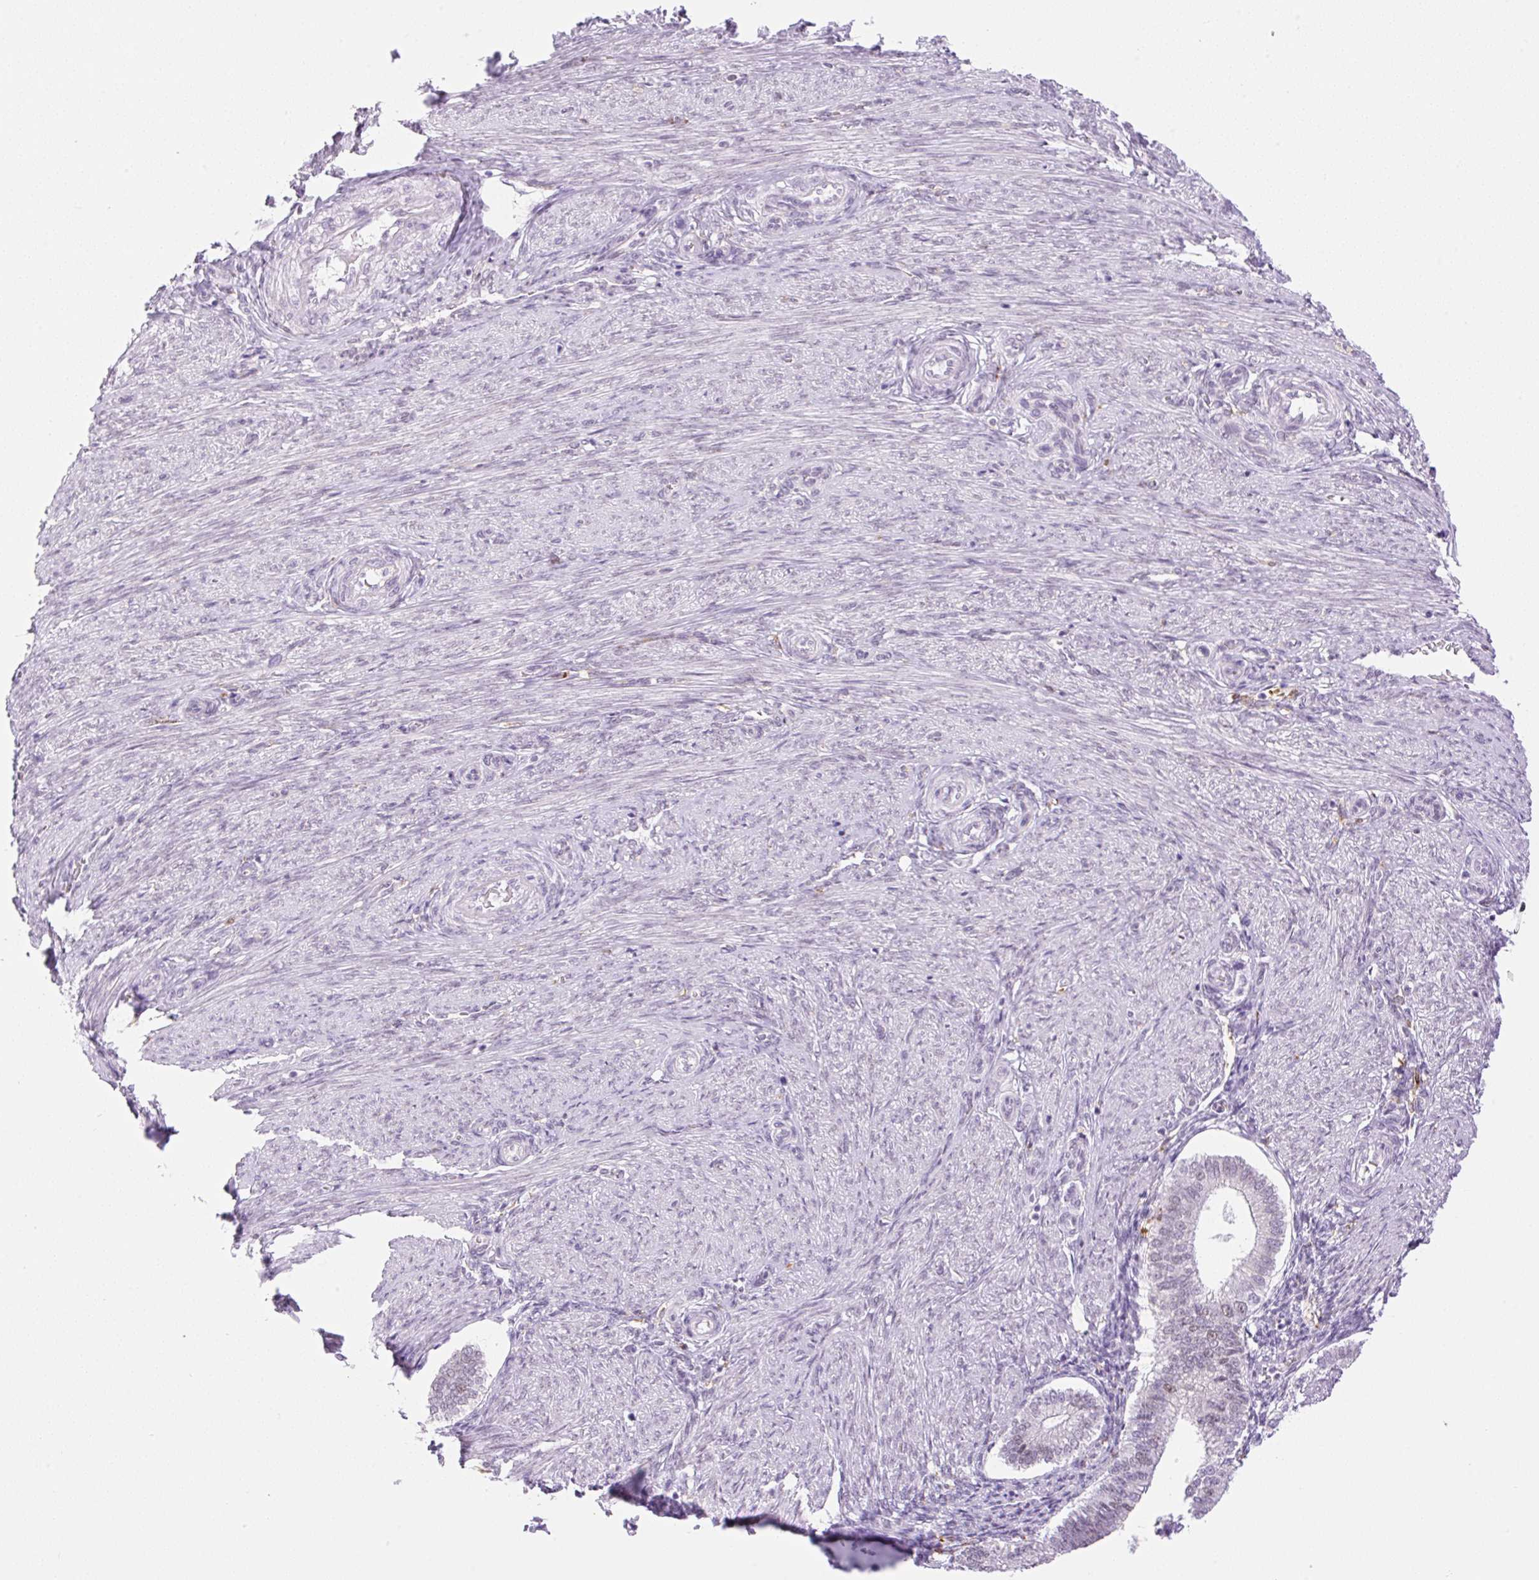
{"staining": {"intensity": "negative", "quantity": "none", "location": "none"}, "tissue": "endometrium", "cell_type": "Cells in endometrial stroma", "image_type": "normal", "snomed": [{"axis": "morphology", "description": "Normal tissue, NOS"}, {"axis": "topography", "description": "Endometrium"}], "caption": "This photomicrograph is of benign endometrium stained with immunohistochemistry to label a protein in brown with the nuclei are counter-stained blue. There is no positivity in cells in endometrial stroma.", "gene": "PALM3", "patient": {"sex": "female", "age": 25}}